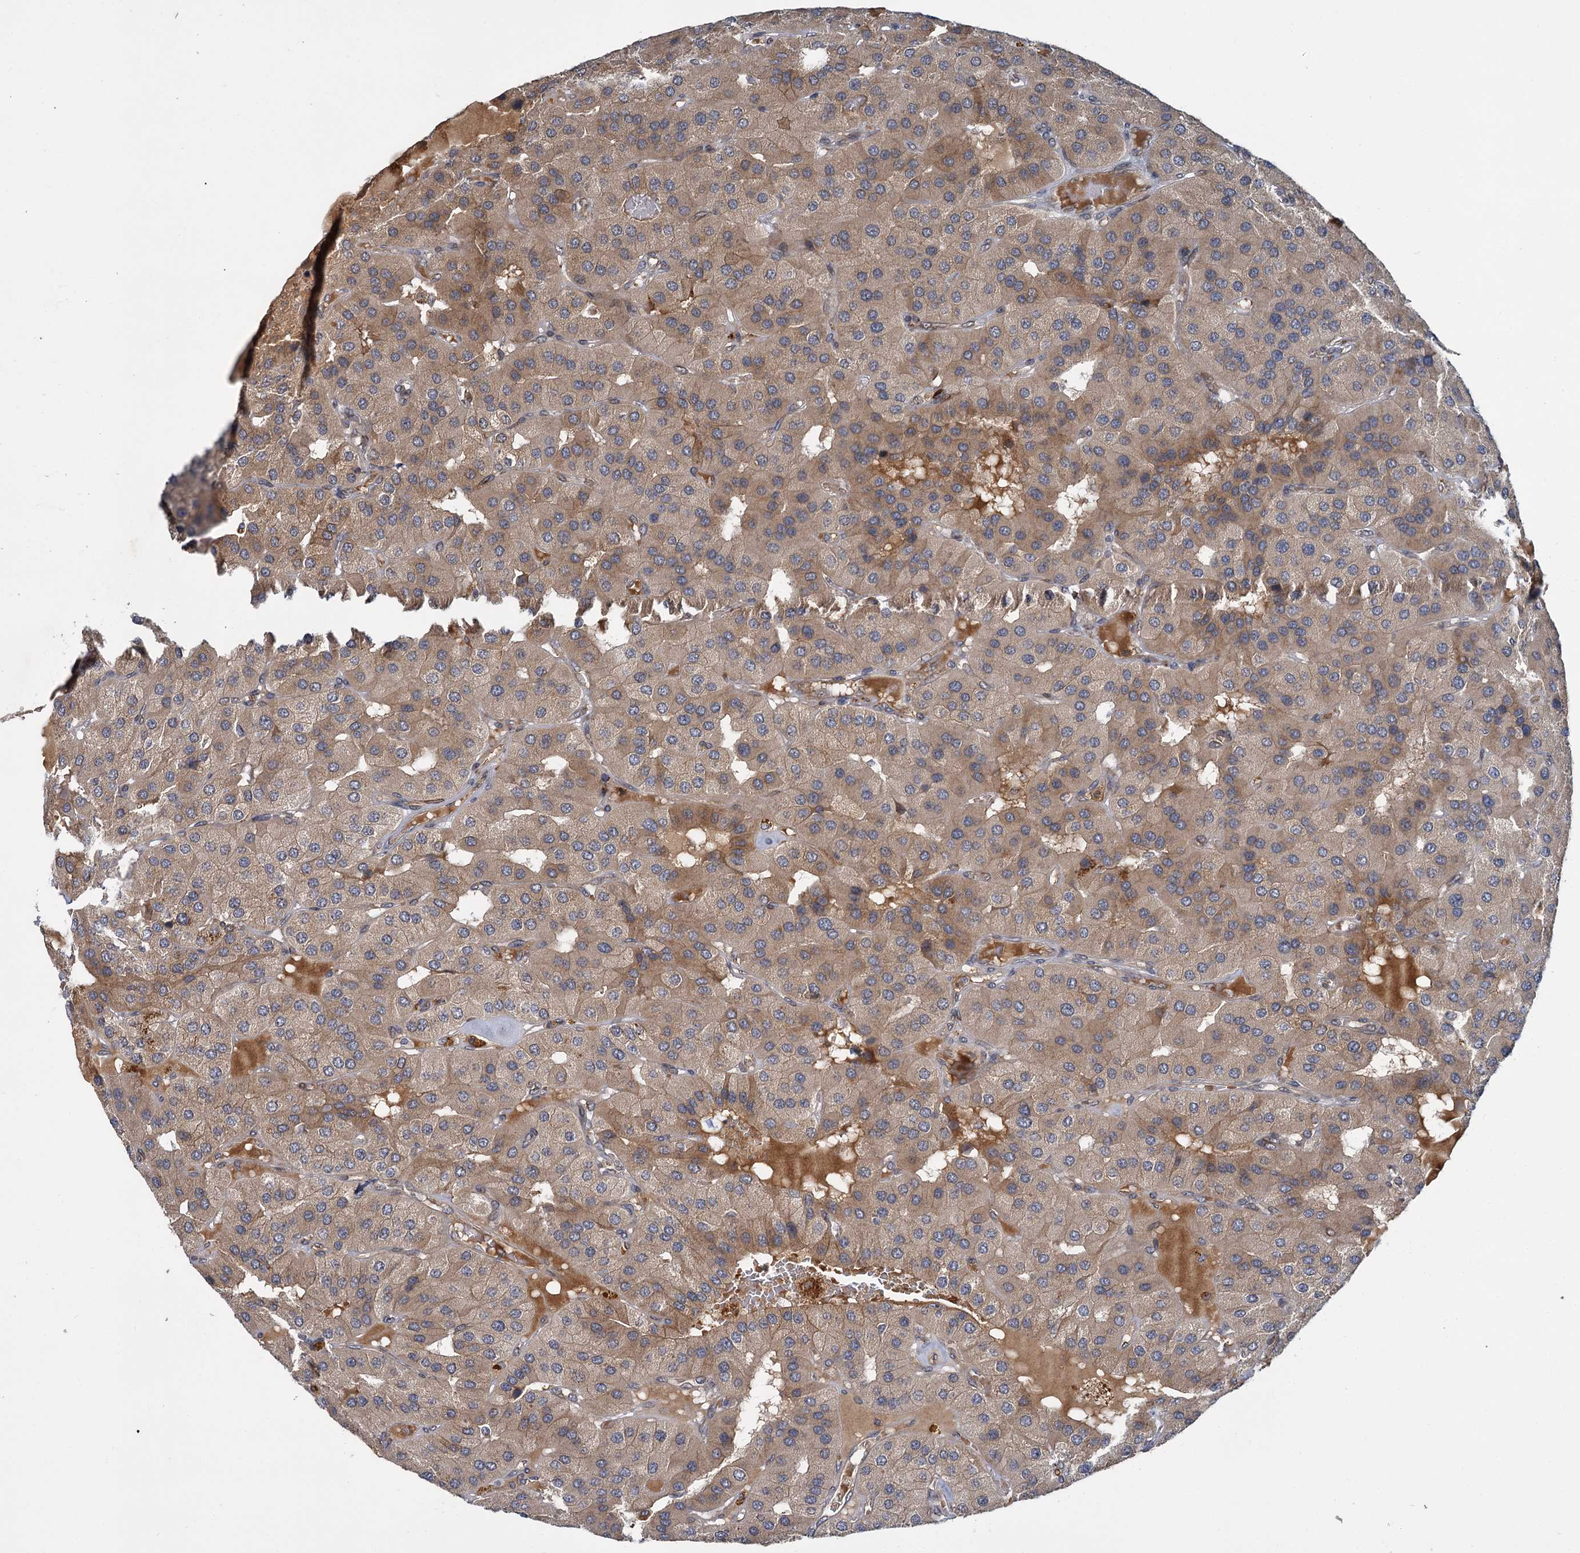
{"staining": {"intensity": "moderate", "quantity": ">75%", "location": "cytoplasmic/membranous"}, "tissue": "parathyroid gland", "cell_type": "Glandular cells", "image_type": "normal", "snomed": [{"axis": "morphology", "description": "Normal tissue, NOS"}, {"axis": "morphology", "description": "Adenoma, NOS"}, {"axis": "topography", "description": "Parathyroid gland"}], "caption": "Parathyroid gland stained for a protein exhibits moderate cytoplasmic/membranous positivity in glandular cells. Immunohistochemistry stains the protein in brown and the nuclei are stained blue.", "gene": "APBA2", "patient": {"sex": "female", "age": 86}}